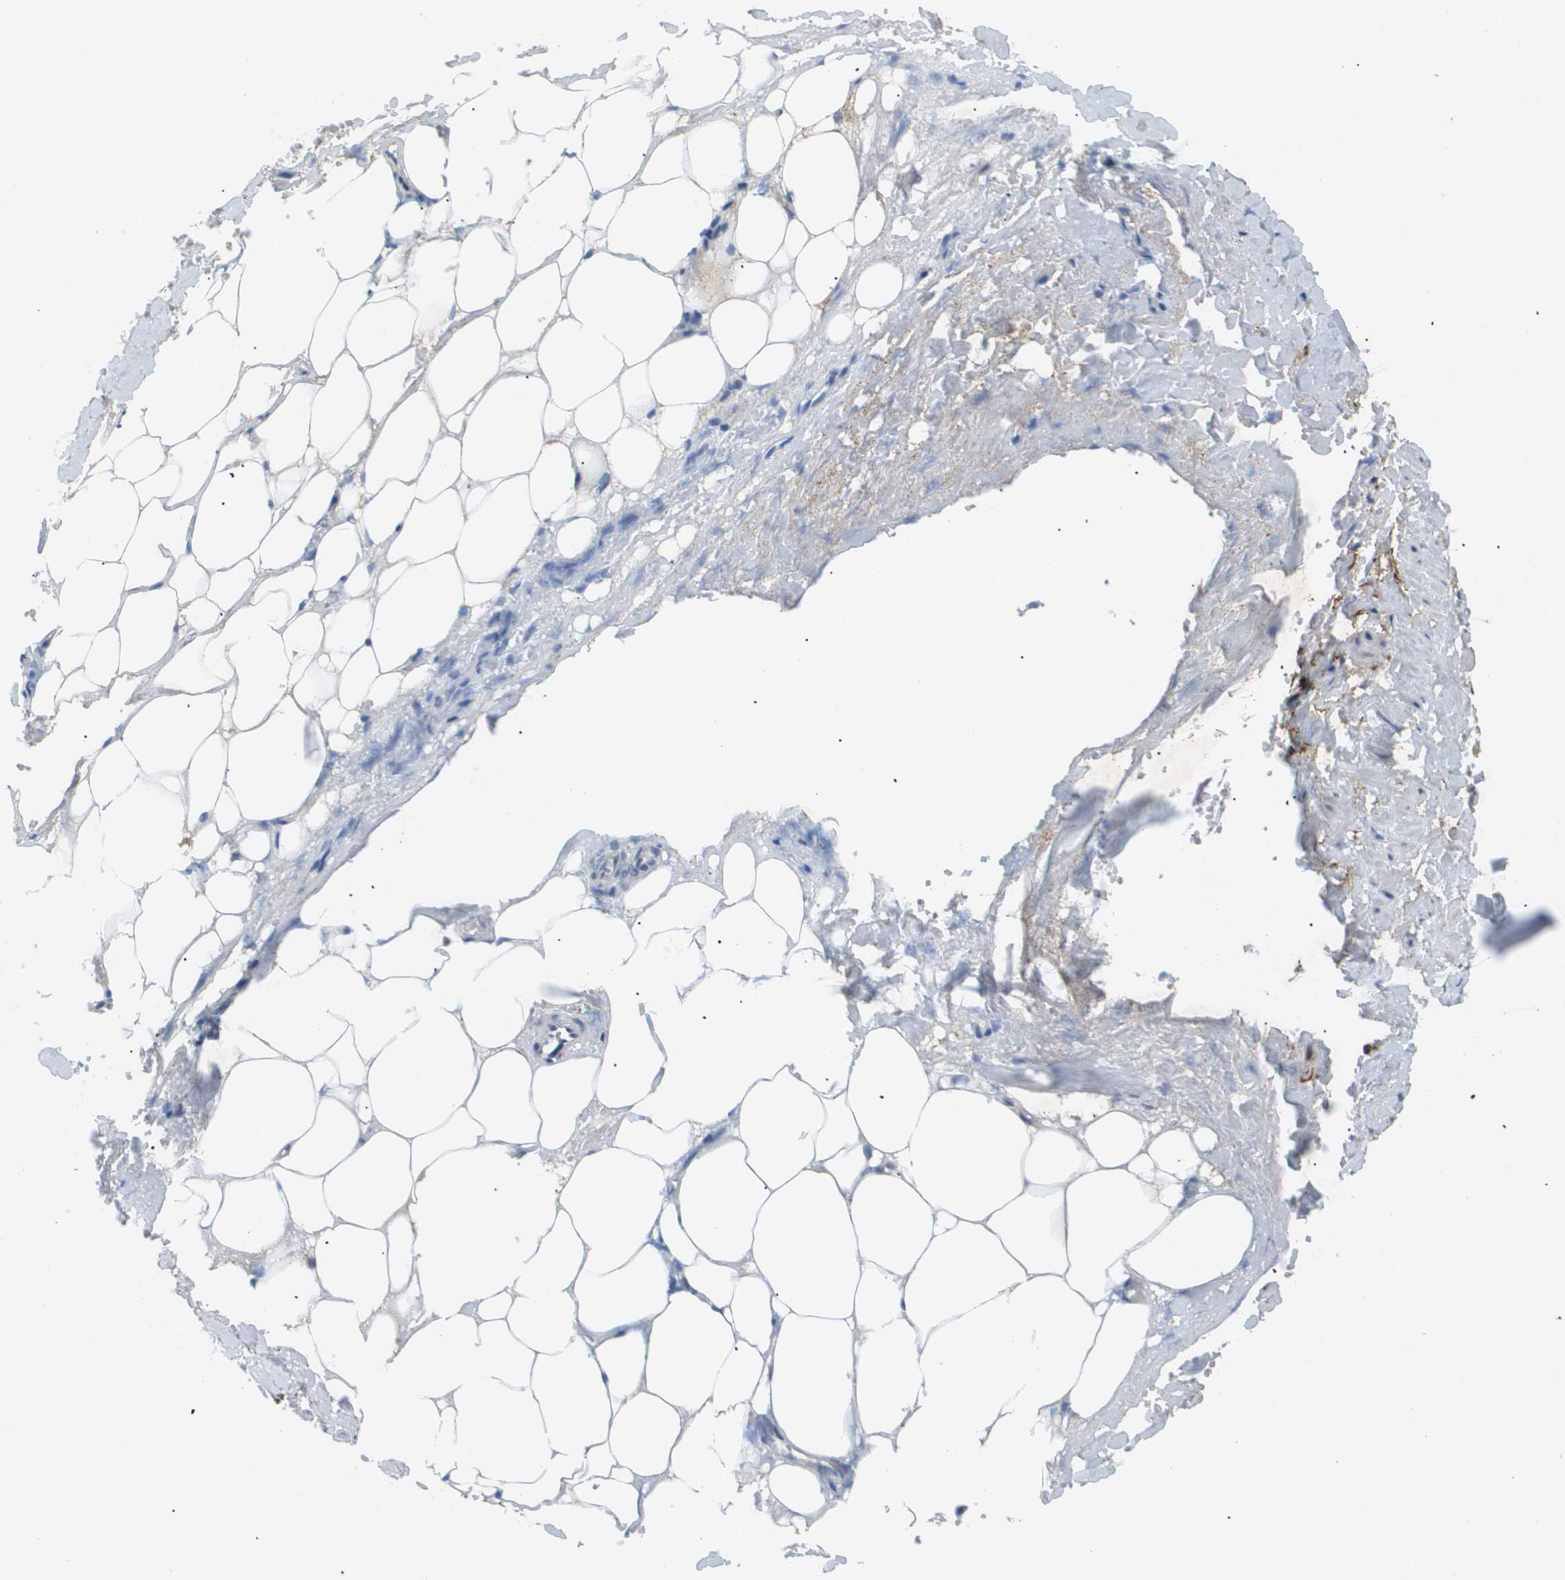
{"staining": {"intensity": "weak", "quantity": ">75%", "location": "cytoplasmic/membranous"}, "tissue": "adipose tissue", "cell_type": "Adipocytes", "image_type": "normal", "snomed": [{"axis": "morphology", "description": "Normal tissue, NOS"}, {"axis": "topography", "description": "Soft tissue"}, {"axis": "topography", "description": "Vascular tissue"}], "caption": "Protein expression analysis of unremarkable human adipose tissue reveals weak cytoplasmic/membranous expression in about >75% of adipocytes. The protein is stained brown, and the nuclei are stained in blue (DAB IHC with brightfield microscopy, high magnification).", "gene": "OTUD5", "patient": {"sex": "female", "age": 35}}